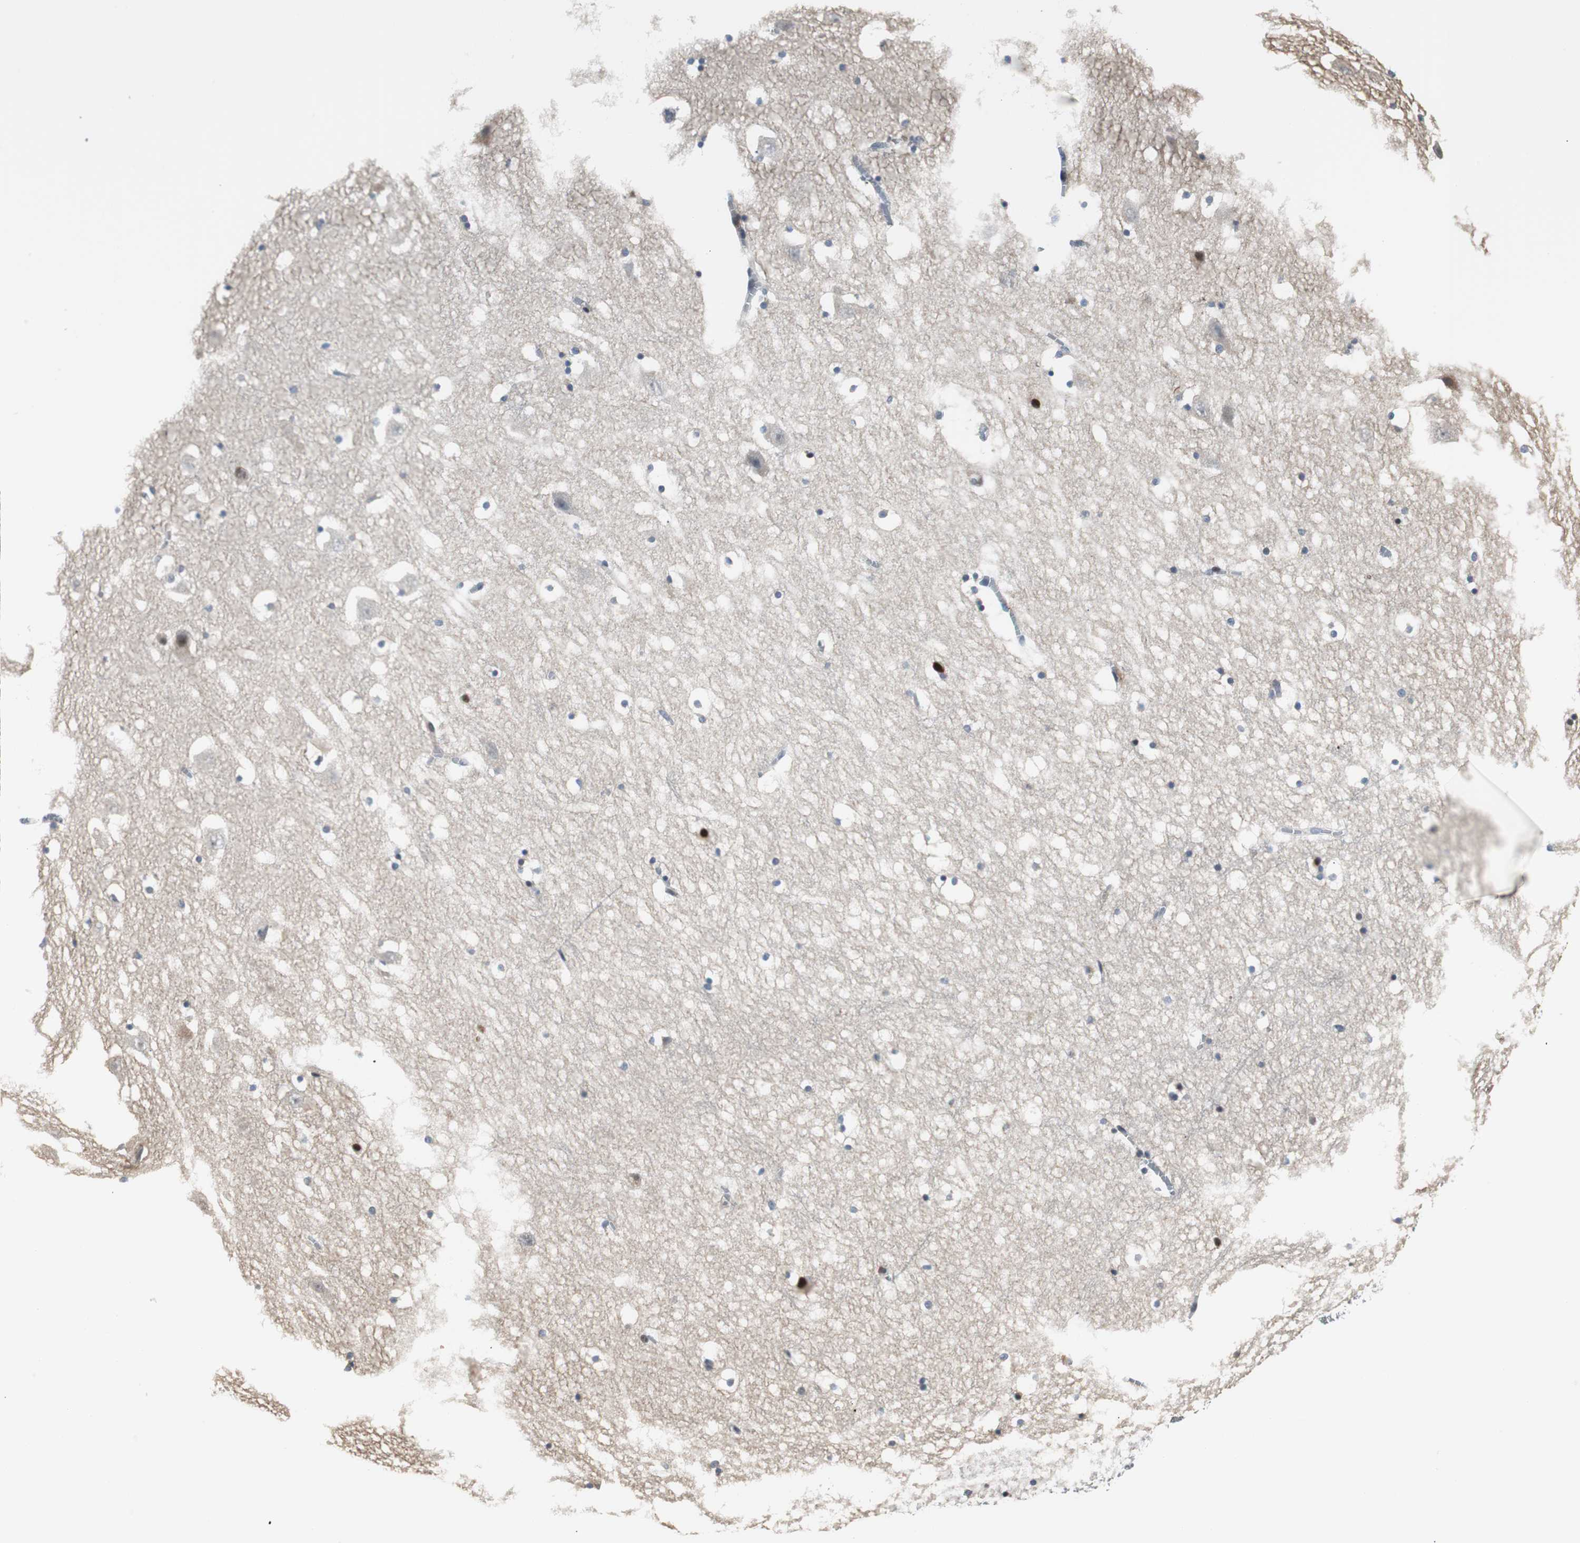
{"staining": {"intensity": "moderate", "quantity": "25%-75%", "location": "cytoplasmic/membranous"}, "tissue": "hippocampus", "cell_type": "Glial cells", "image_type": "normal", "snomed": [{"axis": "morphology", "description": "Normal tissue, NOS"}, {"axis": "topography", "description": "Hippocampus"}], "caption": "Moderate cytoplasmic/membranous staining for a protein is present in approximately 25%-75% of glial cells of benign hippocampus using IHC.", "gene": "RAD1", "patient": {"sex": "male", "age": 45}}